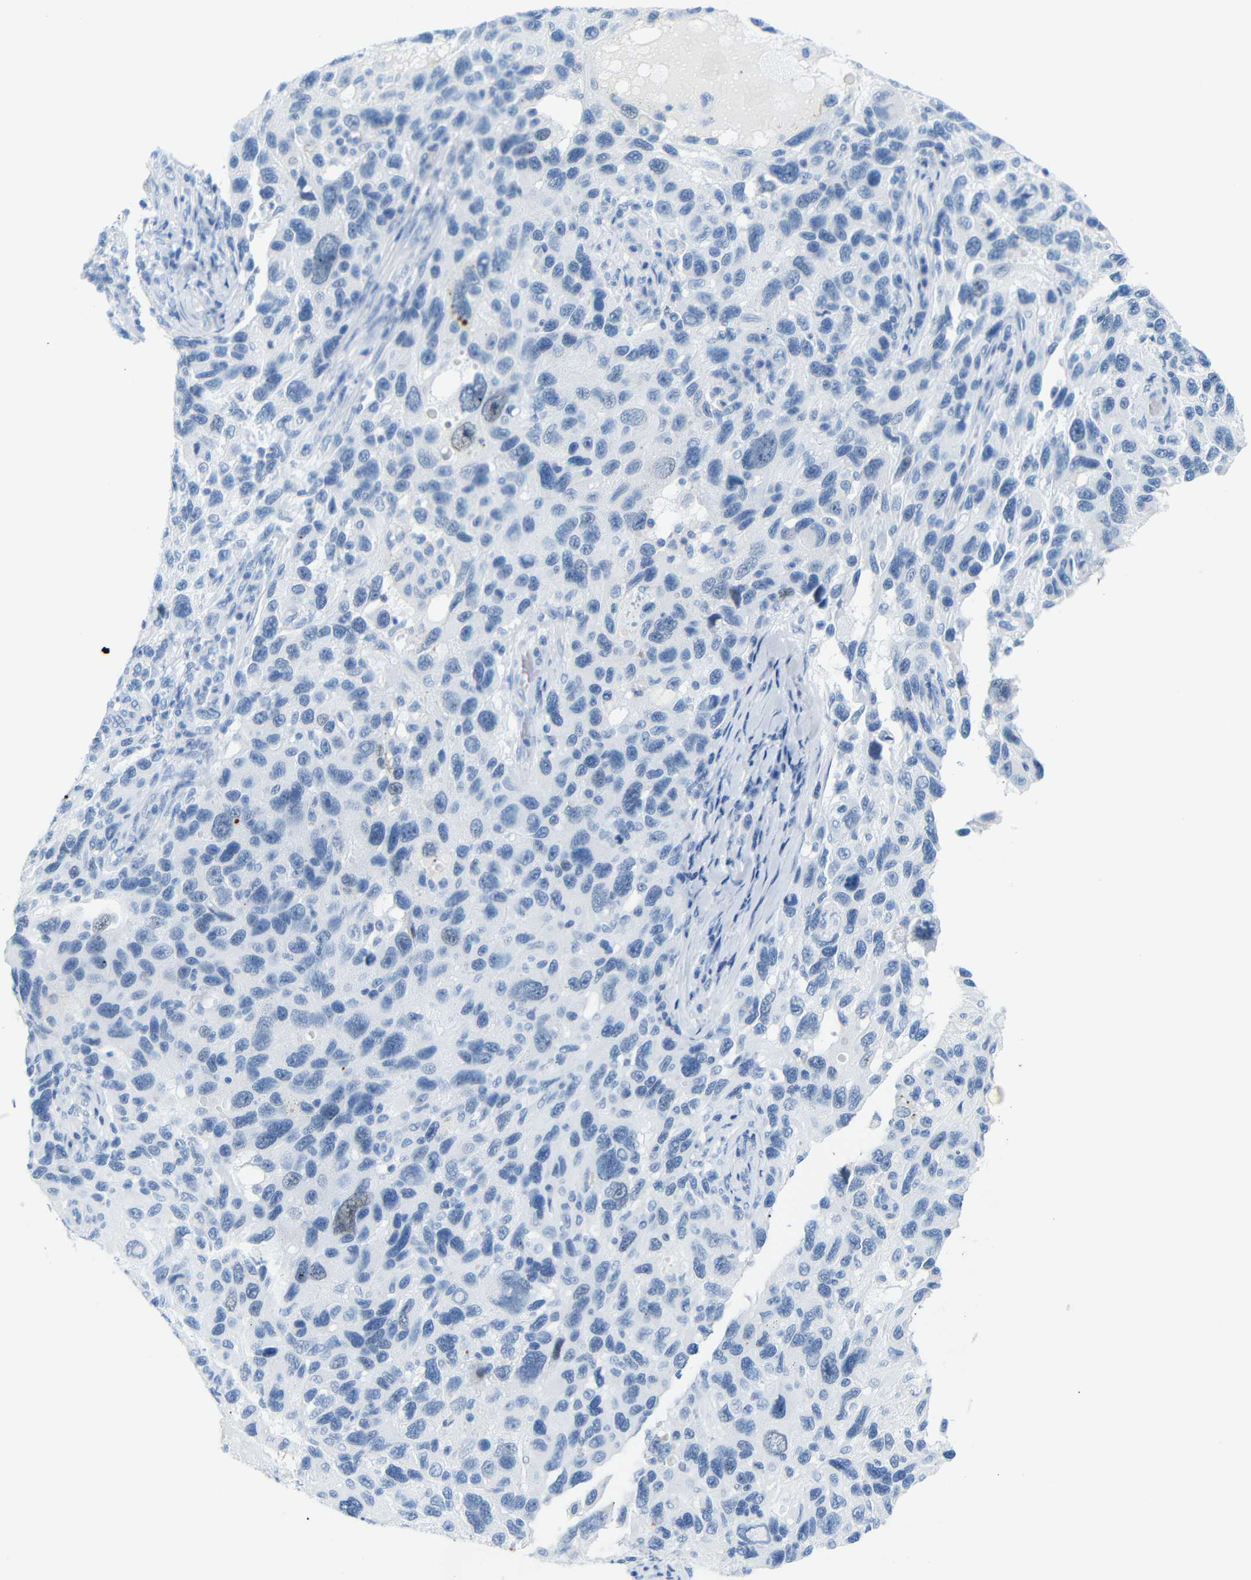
{"staining": {"intensity": "negative", "quantity": "none", "location": "none"}, "tissue": "melanoma", "cell_type": "Tumor cells", "image_type": "cancer", "snomed": [{"axis": "morphology", "description": "Malignant melanoma, NOS"}, {"axis": "topography", "description": "Skin"}], "caption": "This is an immunohistochemistry (IHC) histopathology image of human malignant melanoma. There is no expression in tumor cells.", "gene": "DYNAP", "patient": {"sex": "male", "age": 53}}